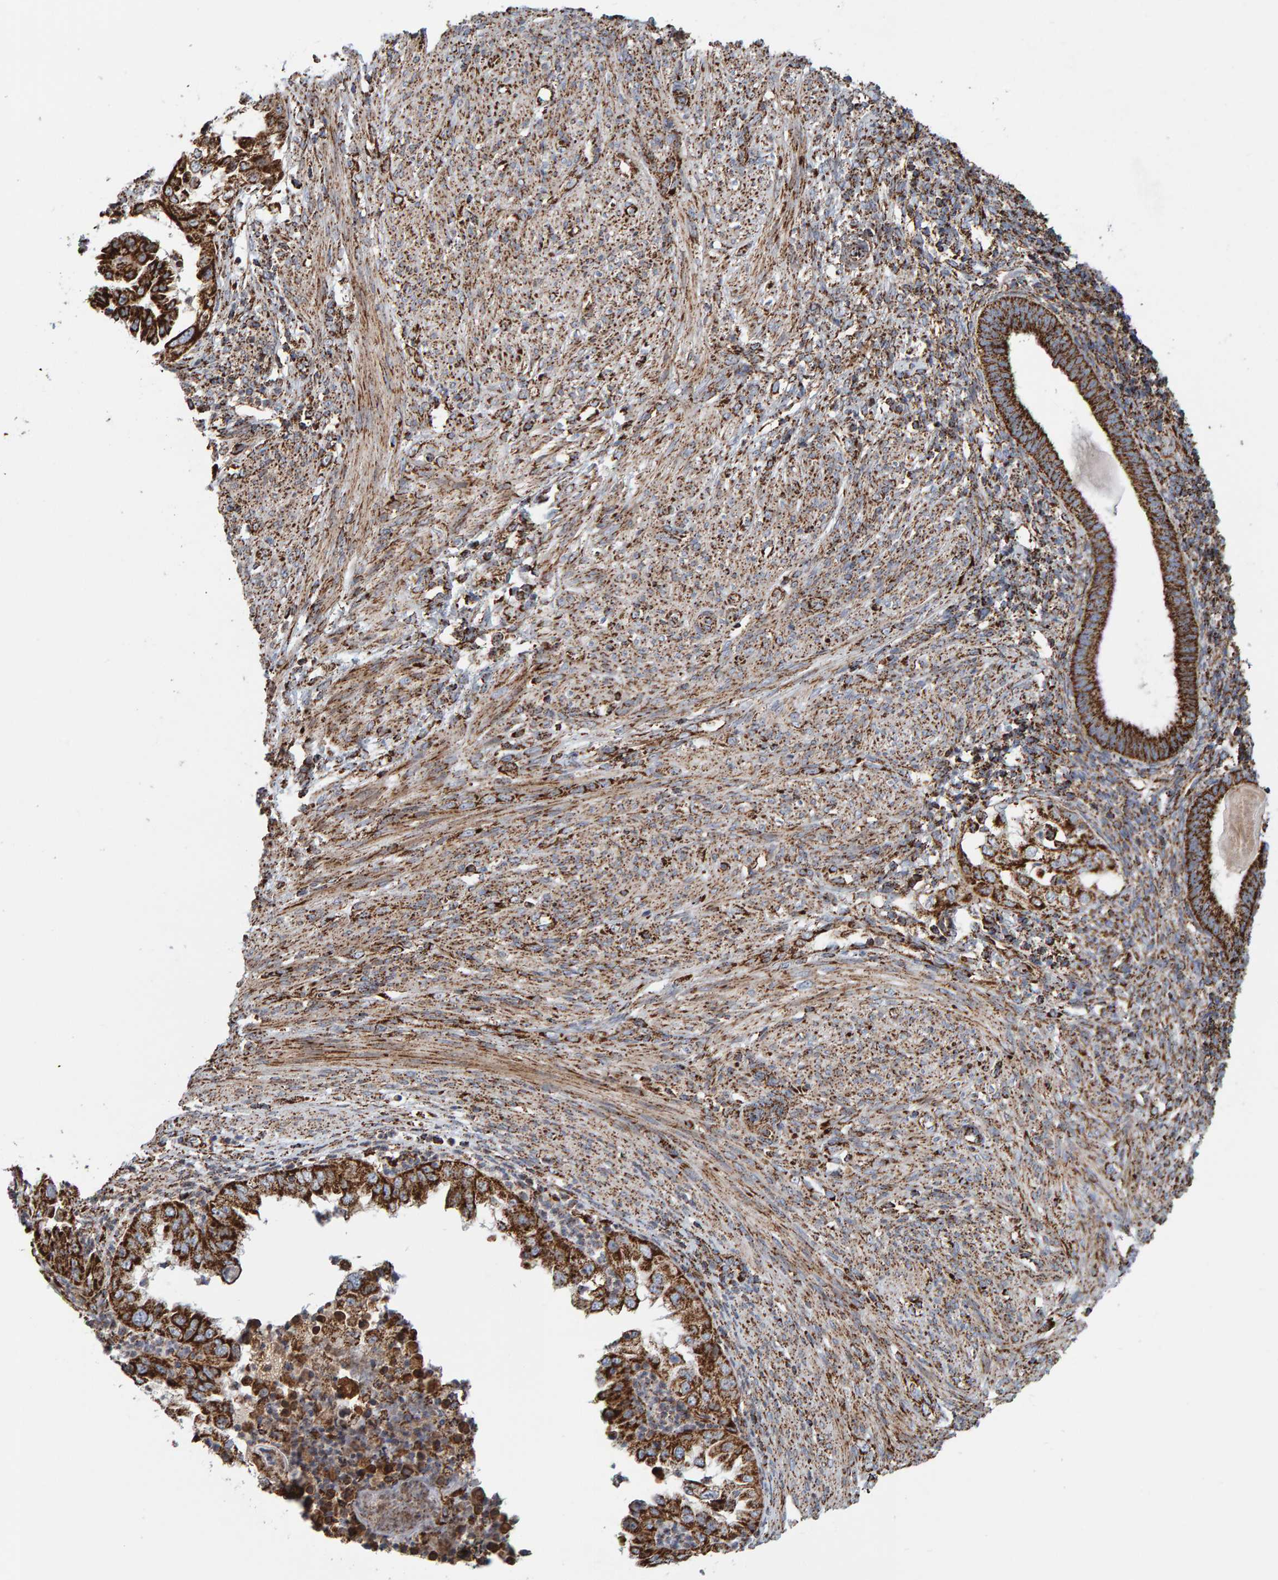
{"staining": {"intensity": "strong", "quantity": "25%-75%", "location": "cytoplasmic/membranous"}, "tissue": "endometrial cancer", "cell_type": "Tumor cells", "image_type": "cancer", "snomed": [{"axis": "morphology", "description": "Adenocarcinoma, NOS"}, {"axis": "topography", "description": "Endometrium"}], "caption": "Strong cytoplasmic/membranous staining for a protein is identified in about 25%-75% of tumor cells of endometrial cancer using immunohistochemistry.", "gene": "MRPL45", "patient": {"sex": "female", "age": 85}}